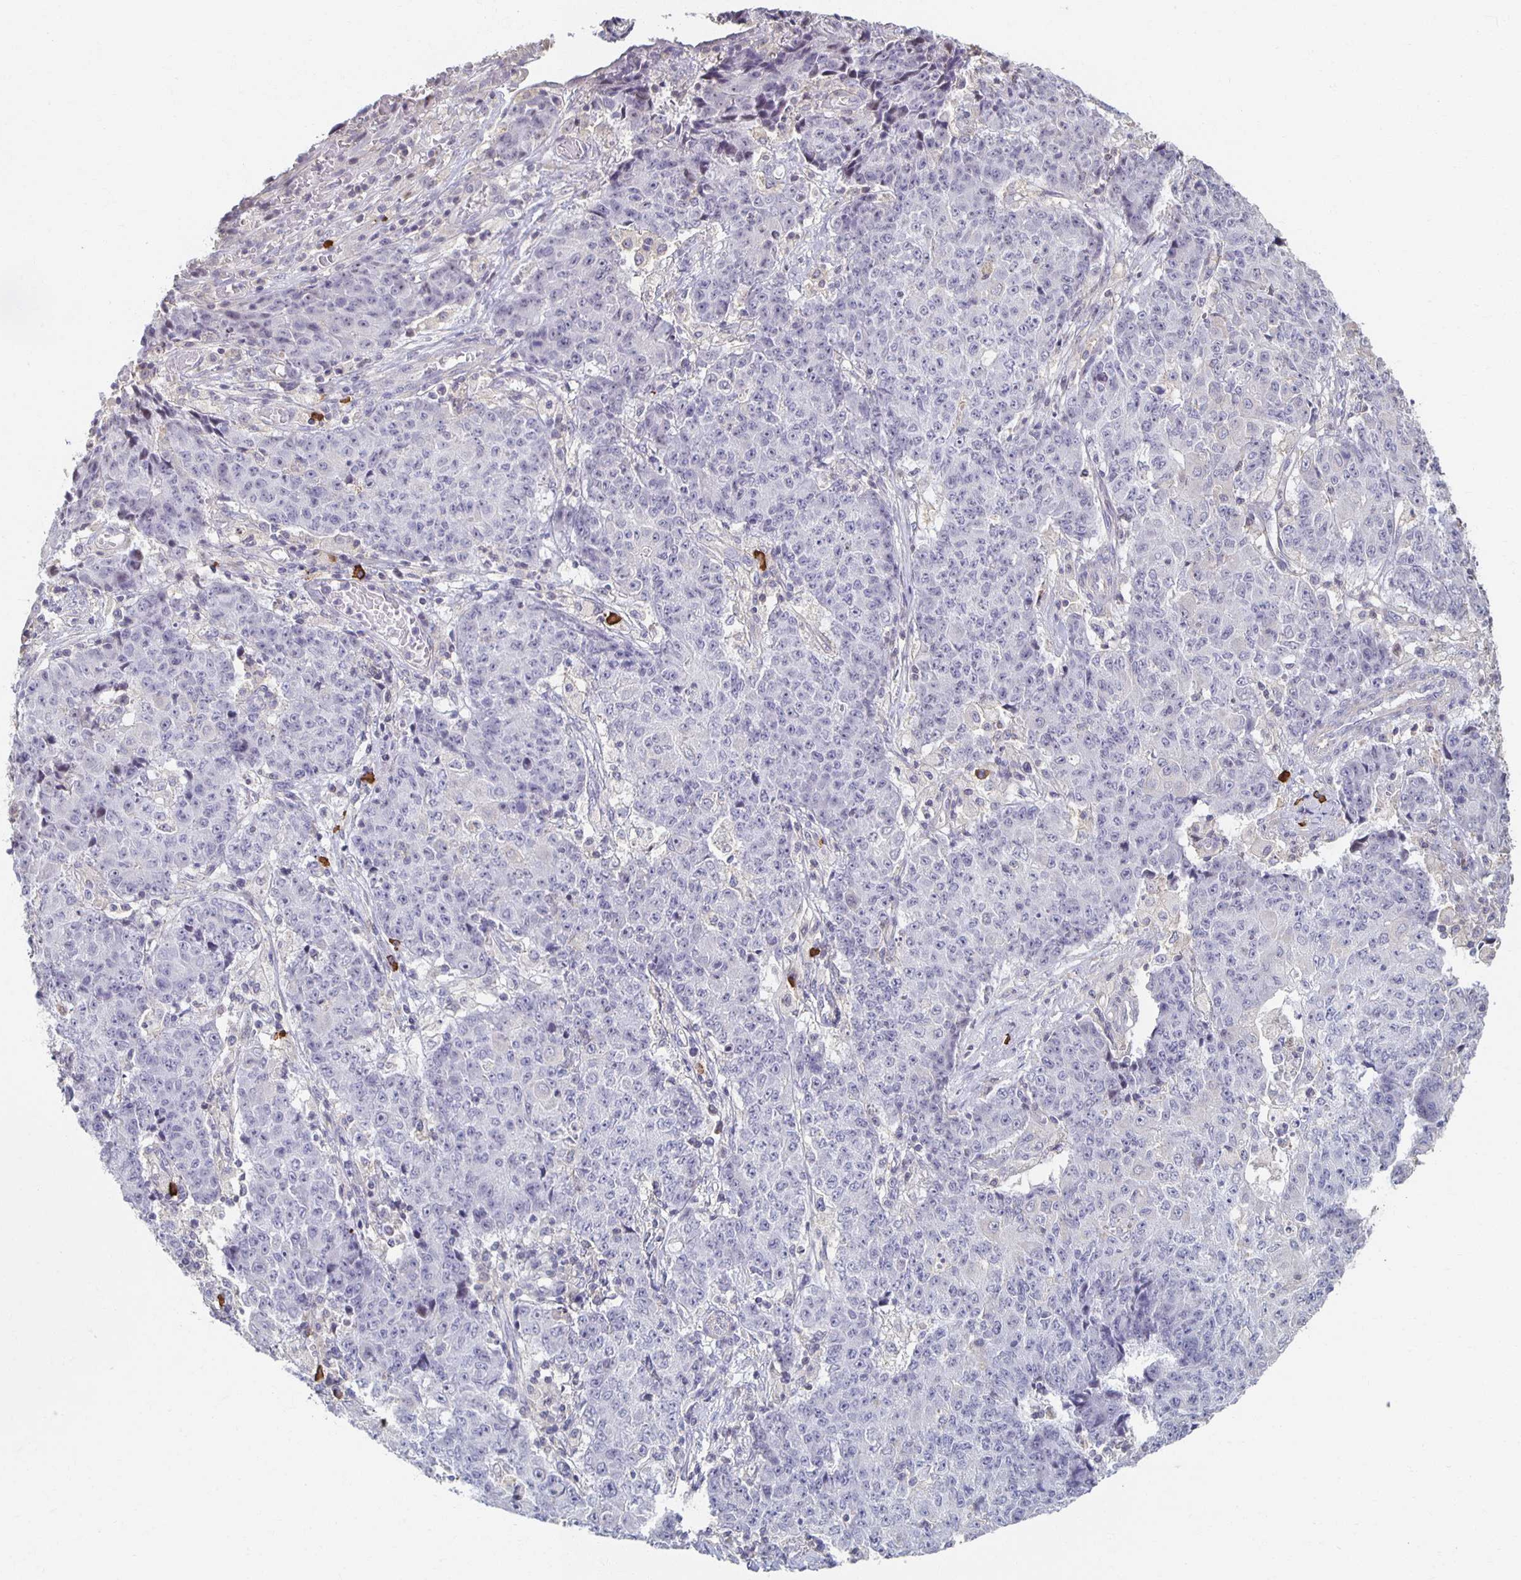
{"staining": {"intensity": "negative", "quantity": "none", "location": "none"}, "tissue": "ovarian cancer", "cell_type": "Tumor cells", "image_type": "cancer", "snomed": [{"axis": "morphology", "description": "Carcinoma, endometroid"}, {"axis": "topography", "description": "Ovary"}], "caption": "Tumor cells are negative for brown protein staining in ovarian cancer (endometroid carcinoma).", "gene": "ZNF692", "patient": {"sex": "female", "age": 42}}